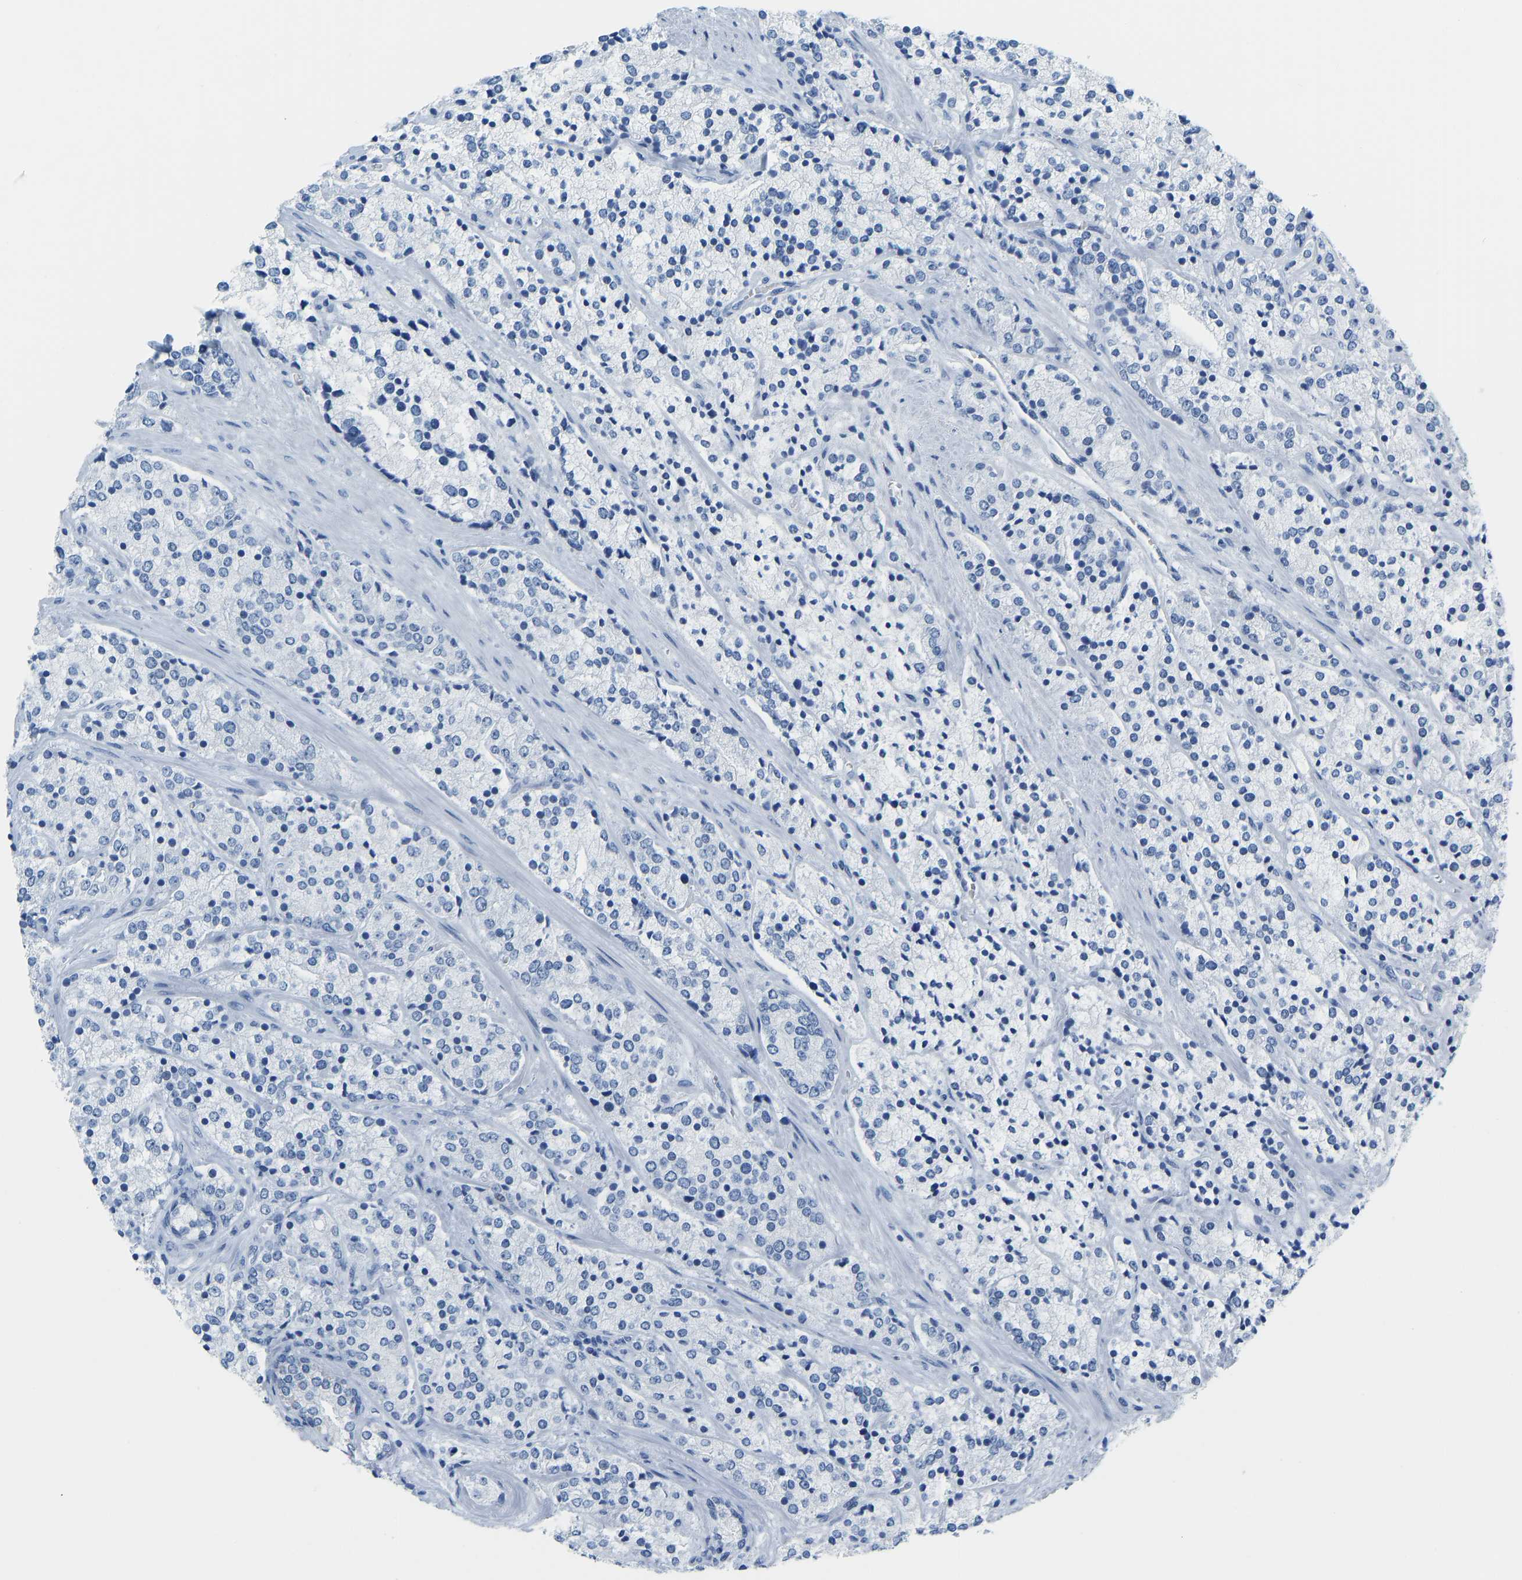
{"staining": {"intensity": "negative", "quantity": "none", "location": "none"}, "tissue": "prostate cancer", "cell_type": "Tumor cells", "image_type": "cancer", "snomed": [{"axis": "morphology", "description": "Adenocarcinoma, High grade"}, {"axis": "topography", "description": "Prostate"}], "caption": "DAB immunohistochemical staining of human prostate adenocarcinoma (high-grade) demonstrates no significant positivity in tumor cells. The staining is performed using DAB brown chromogen with nuclei counter-stained in using hematoxylin.", "gene": "SERPINB3", "patient": {"sex": "male", "age": 71}}